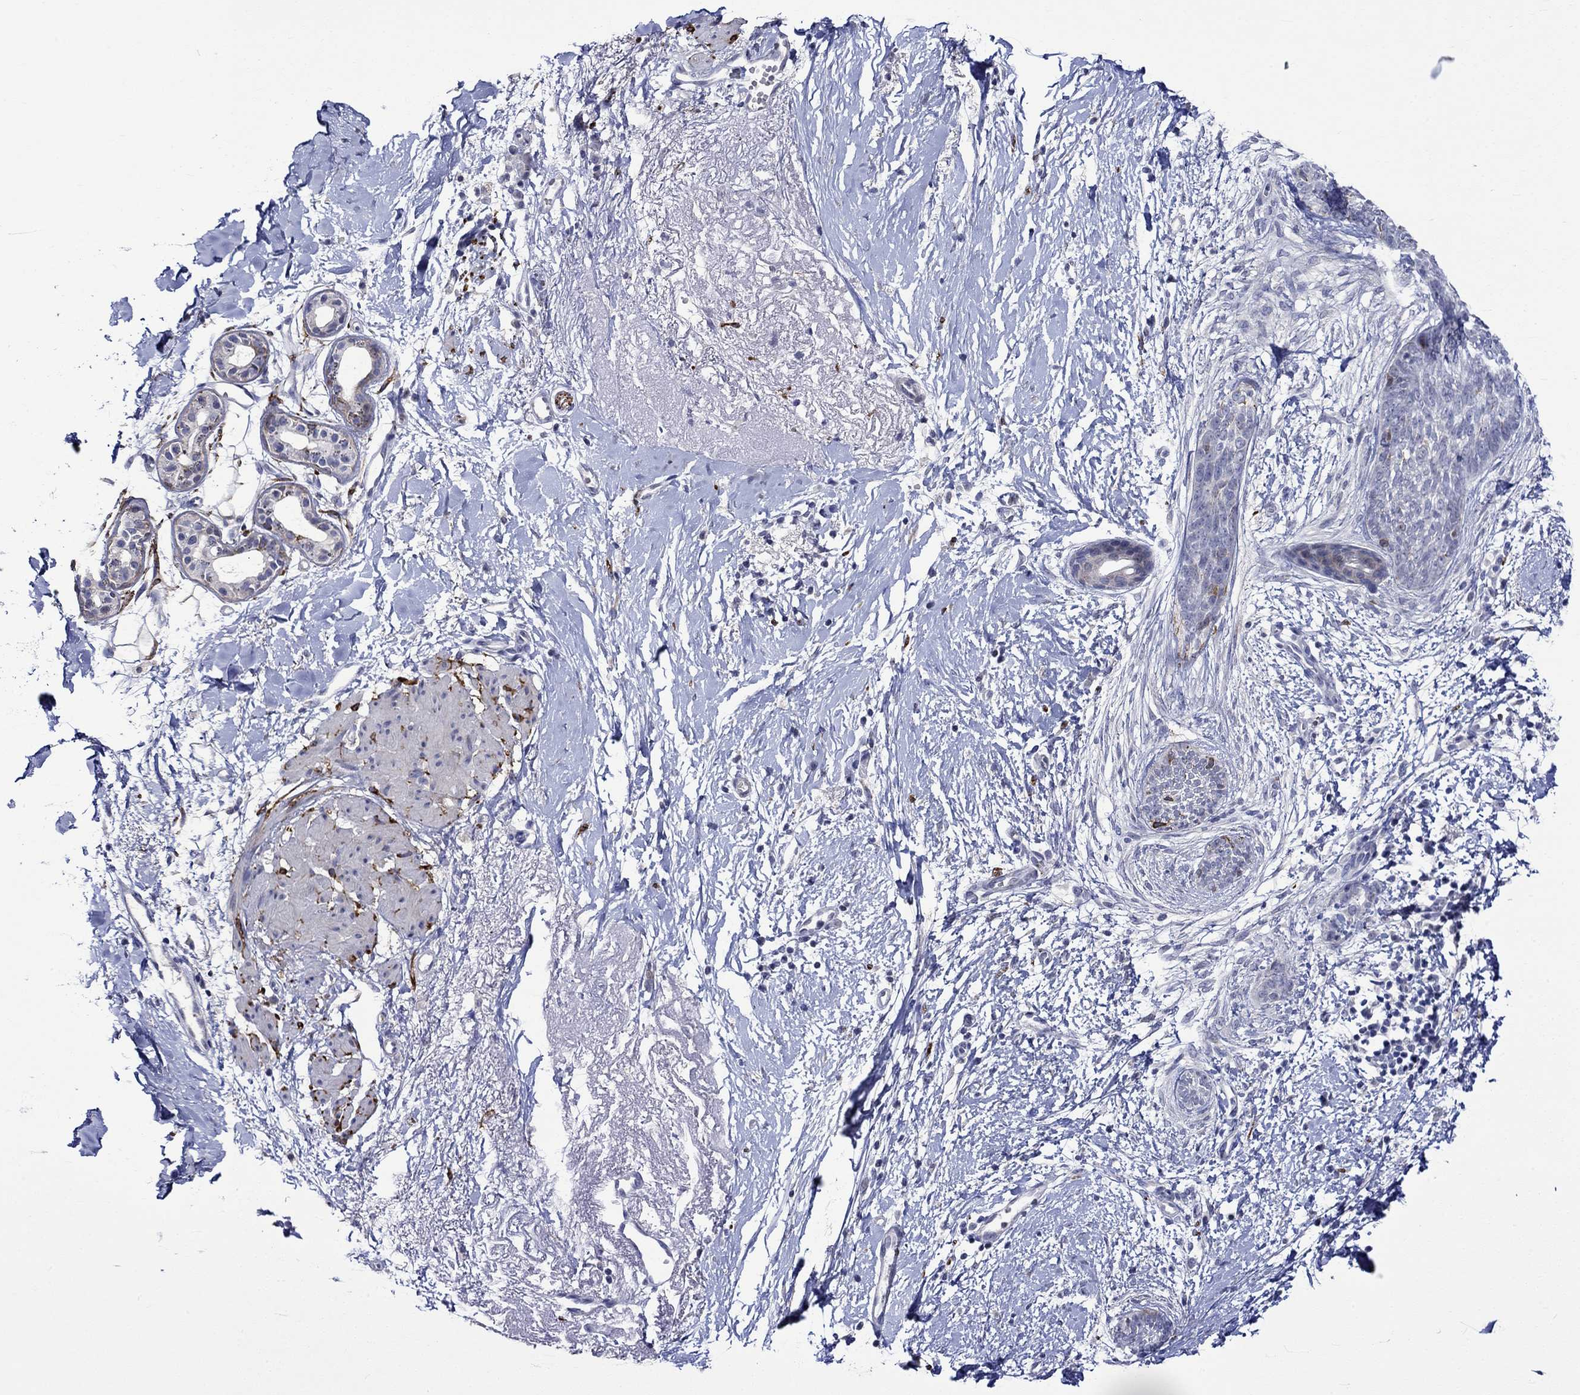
{"staining": {"intensity": "negative", "quantity": "none", "location": "none"}, "tissue": "skin cancer", "cell_type": "Tumor cells", "image_type": "cancer", "snomed": [{"axis": "morphology", "description": "Normal tissue, NOS"}, {"axis": "morphology", "description": "Basal cell carcinoma"}, {"axis": "topography", "description": "Skin"}], "caption": "Tumor cells show no significant expression in skin cancer (basal cell carcinoma). (DAB immunohistochemistry (IHC), high magnification).", "gene": "CRYAB", "patient": {"sex": "male", "age": 84}}